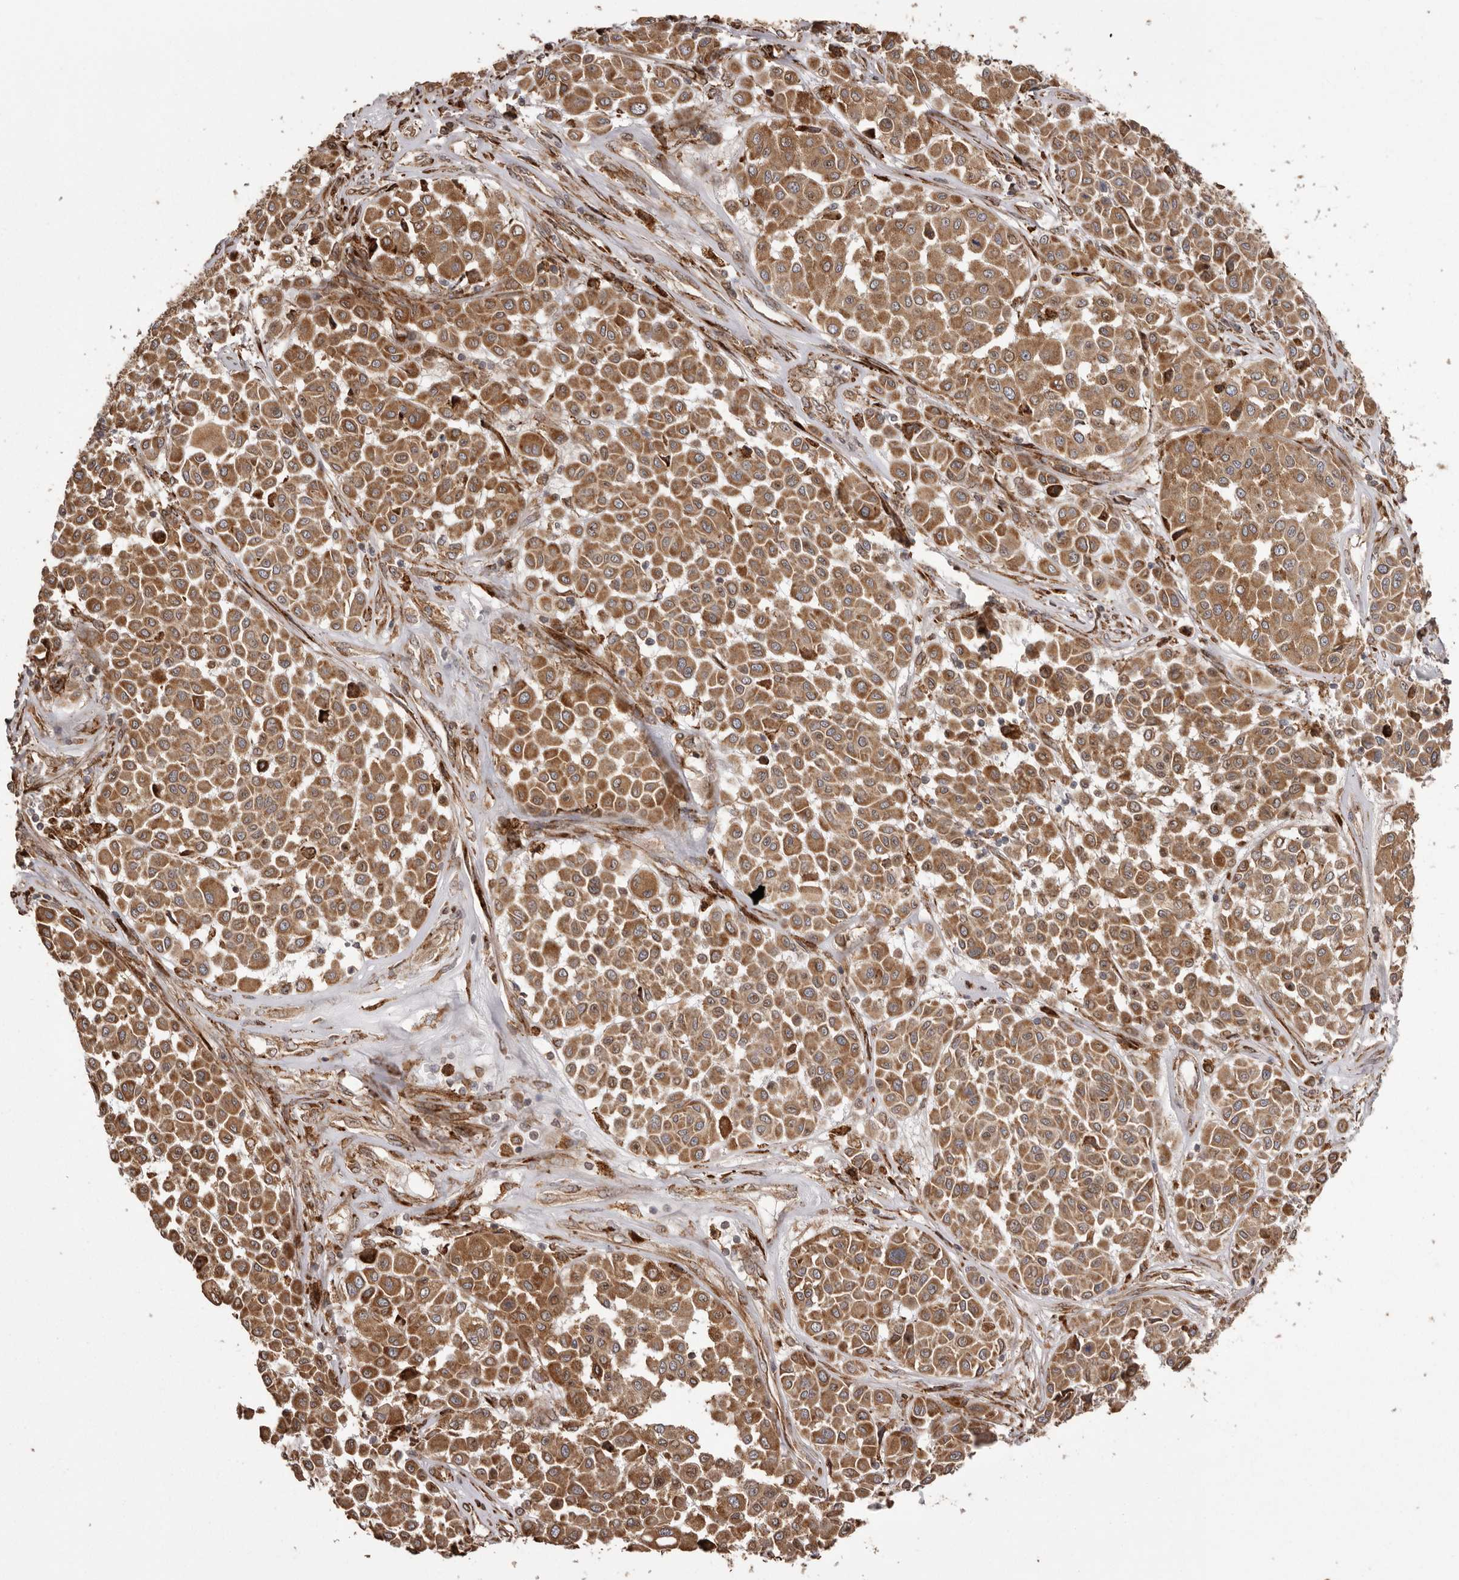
{"staining": {"intensity": "moderate", "quantity": ">75%", "location": "cytoplasmic/membranous"}, "tissue": "melanoma", "cell_type": "Tumor cells", "image_type": "cancer", "snomed": [{"axis": "morphology", "description": "Malignant melanoma, Metastatic site"}, {"axis": "topography", "description": "Soft tissue"}], "caption": "Moderate cytoplasmic/membranous staining for a protein is appreciated in approximately >75% of tumor cells of melanoma using immunohistochemistry (IHC).", "gene": "NUP43", "patient": {"sex": "male", "age": 41}}